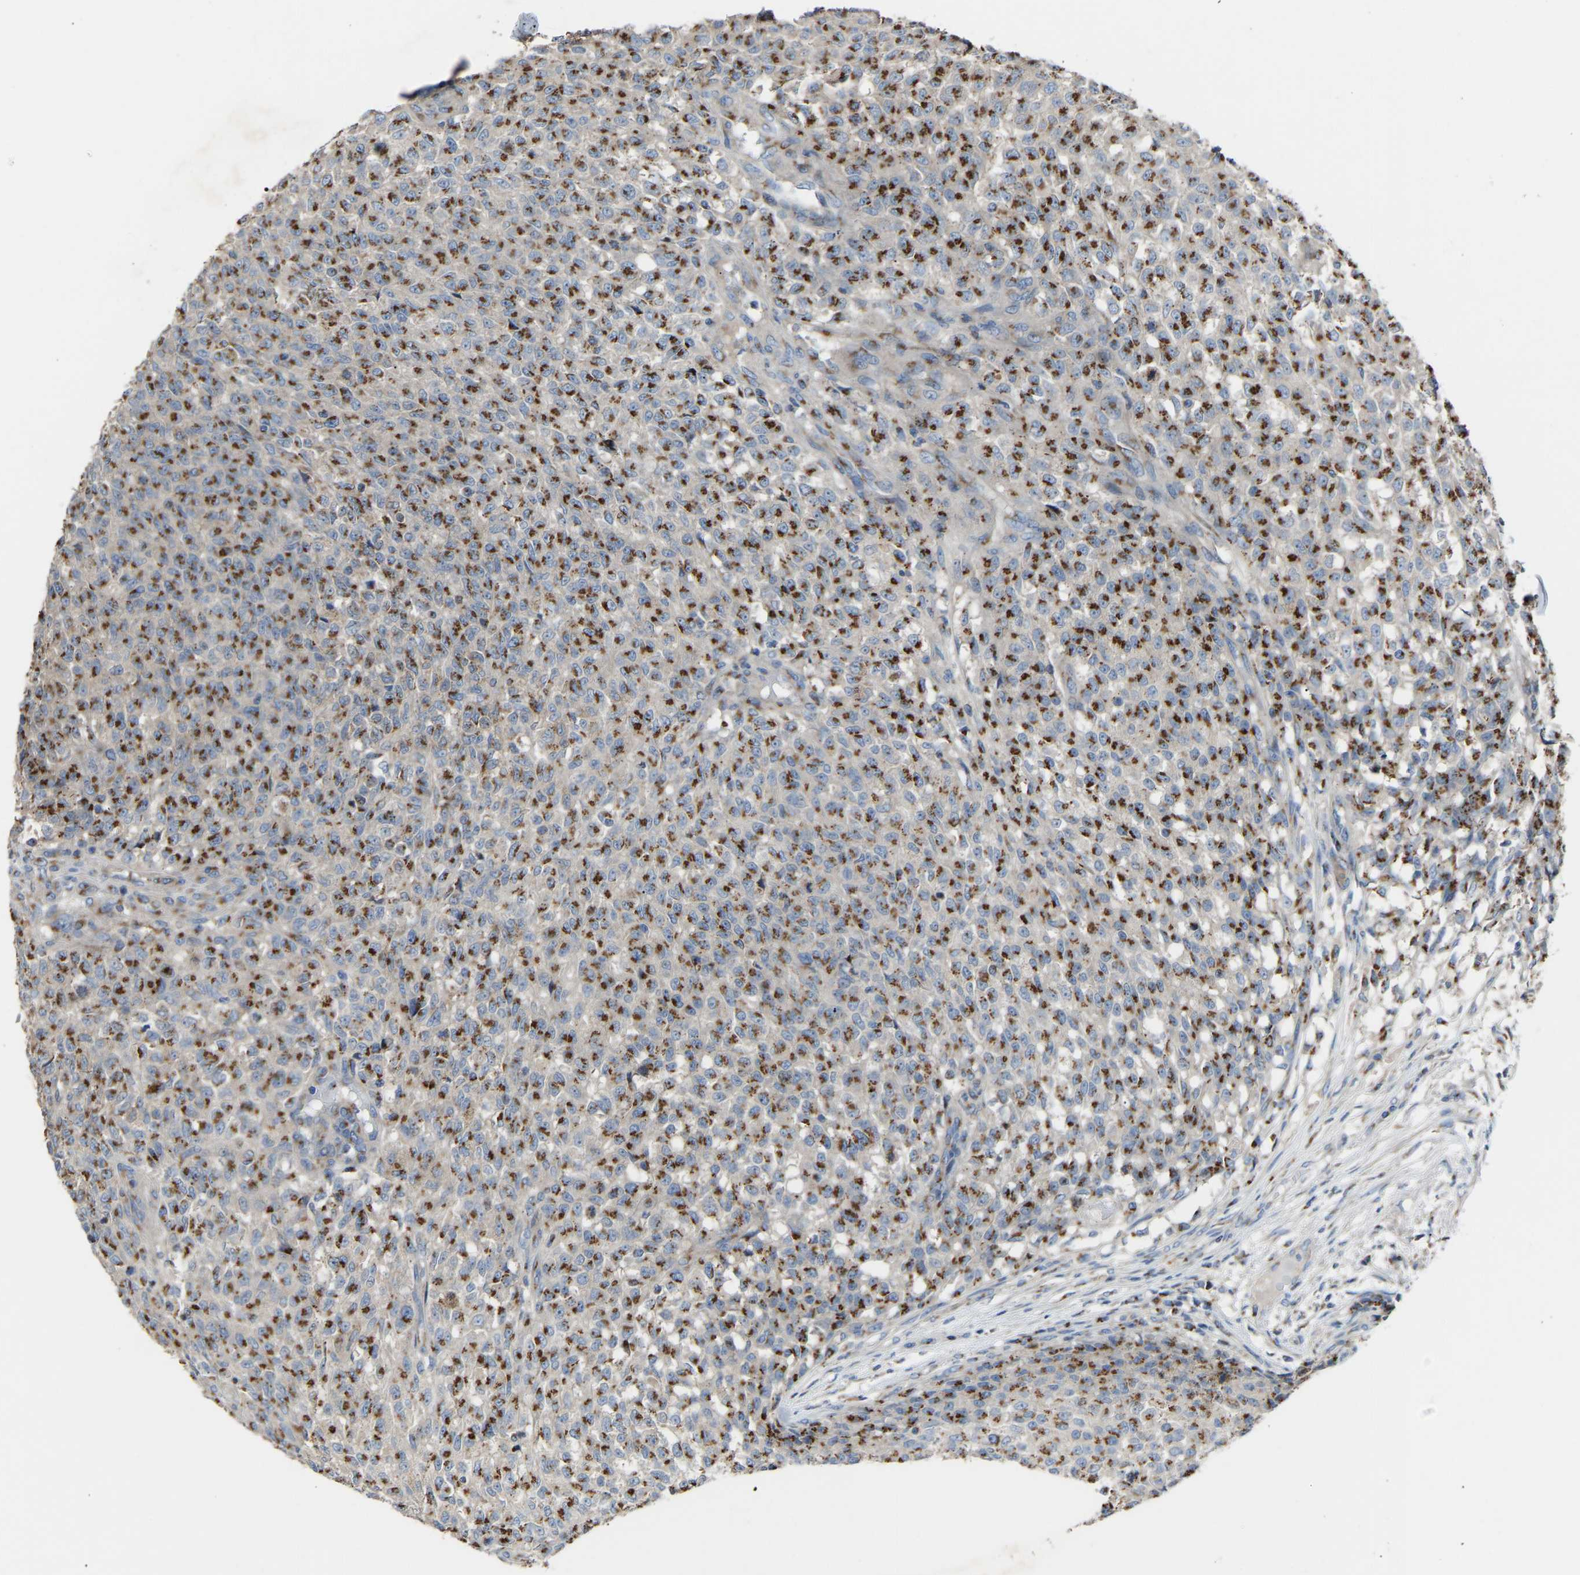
{"staining": {"intensity": "moderate", "quantity": ">75%", "location": "cytoplasmic/membranous"}, "tissue": "testis cancer", "cell_type": "Tumor cells", "image_type": "cancer", "snomed": [{"axis": "morphology", "description": "Seminoma, NOS"}, {"axis": "topography", "description": "Testis"}], "caption": "Seminoma (testis) stained with DAB immunohistochemistry (IHC) exhibits medium levels of moderate cytoplasmic/membranous staining in approximately >75% of tumor cells.", "gene": "CANT1", "patient": {"sex": "male", "age": 59}}